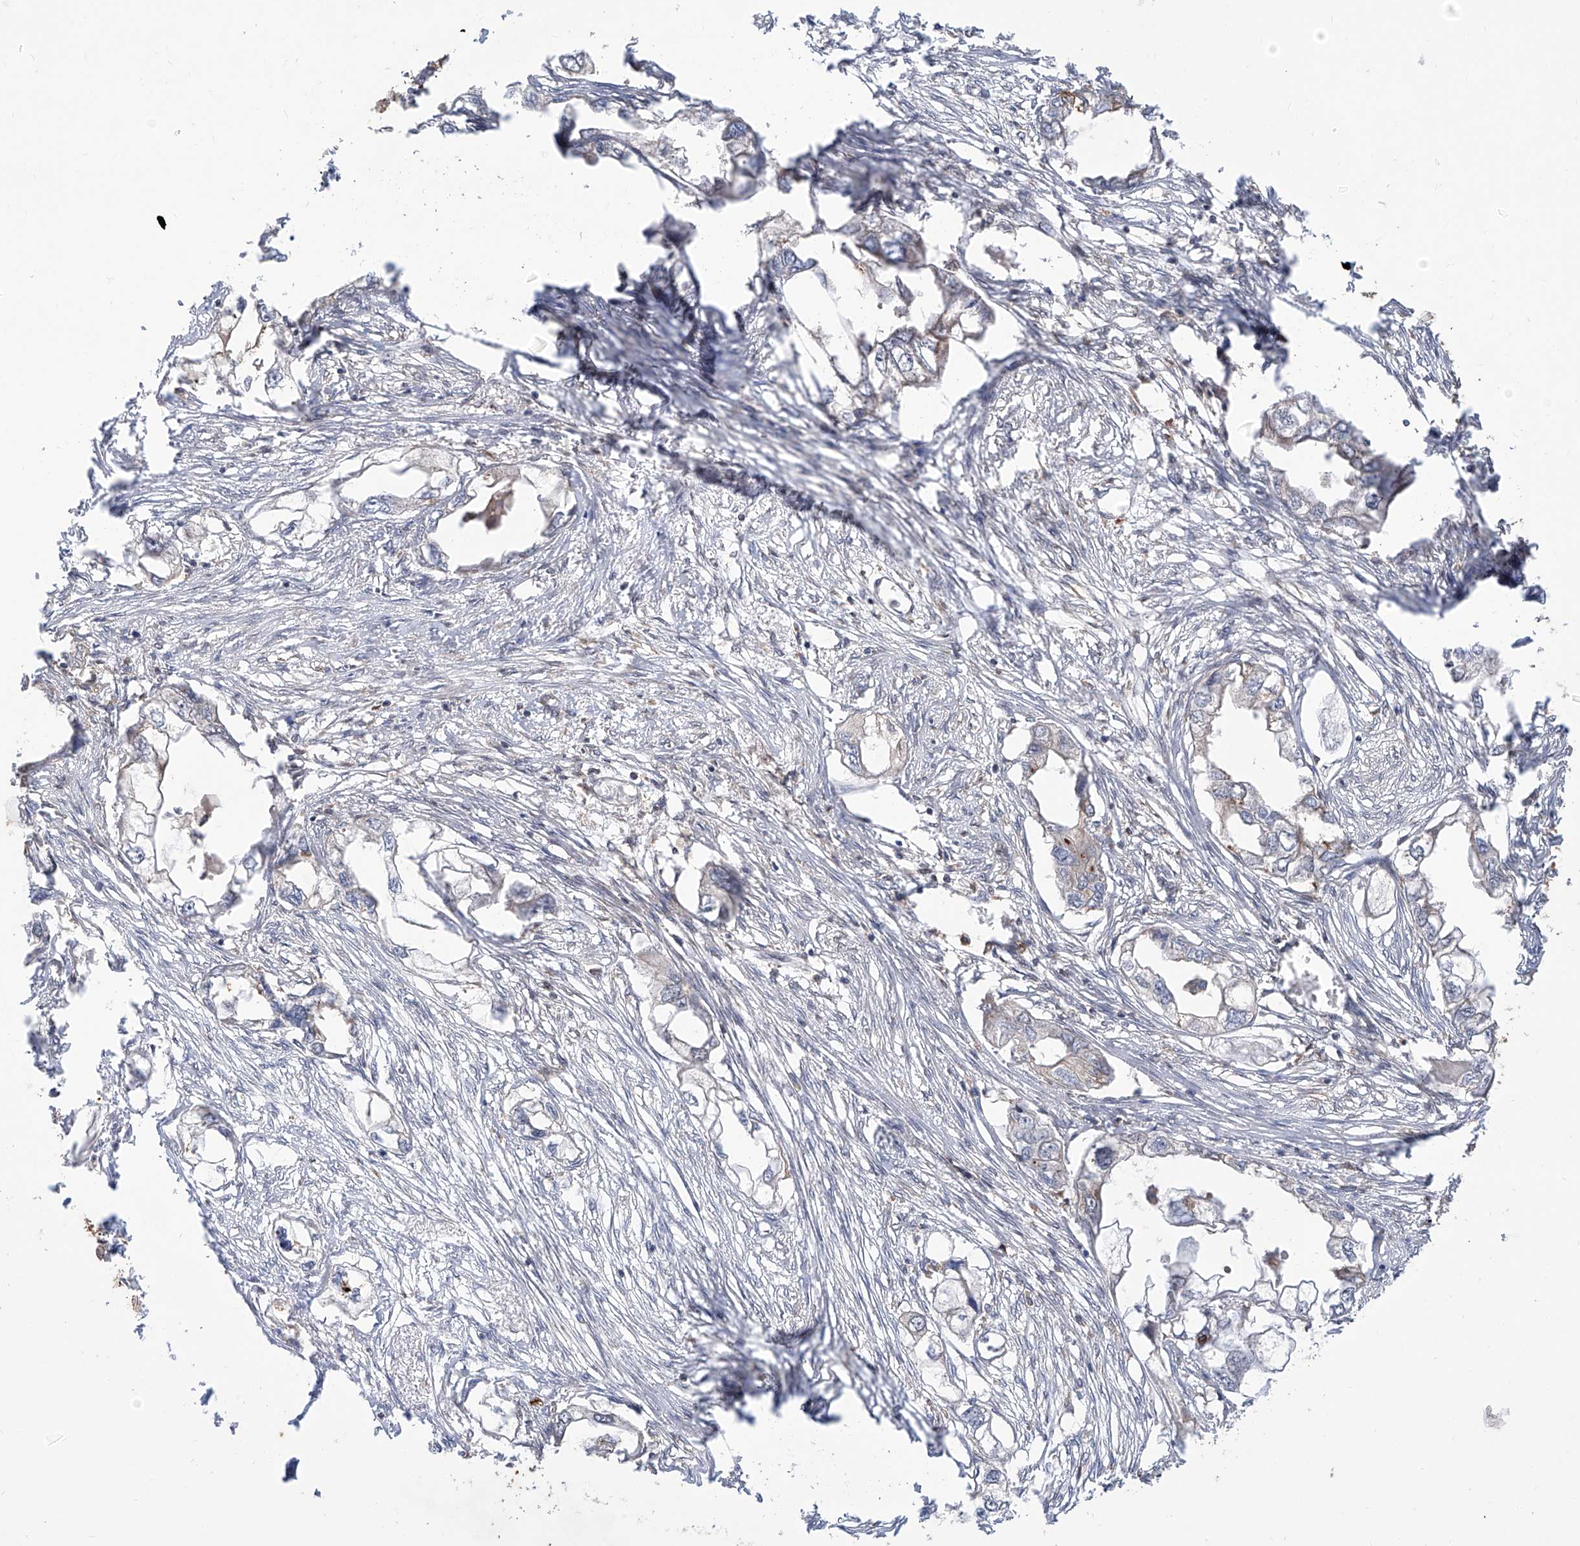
{"staining": {"intensity": "negative", "quantity": "none", "location": "none"}, "tissue": "endometrial cancer", "cell_type": "Tumor cells", "image_type": "cancer", "snomed": [{"axis": "morphology", "description": "Adenocarcinoma, NOS"}, {"axis": "morphology", "description": "Adenocarcinoma, metastatic, NOS"}, {"axis": "topography", "description": "Adipose tissue"}, {"axis": "topography", "description": "Endometrium"}], "caption": "Immunohistochemistry image of neoplastic tissue: metastatic adenocarcinoma (endometrial) stained with DAB (3,3'-diaminobenzidine) shows no significant protein staining in tumor cells. (IHC, brightfield microscopy, high magnification).", "gene": "HOXC8", "patient": {"sex": "female", "age": 67}}